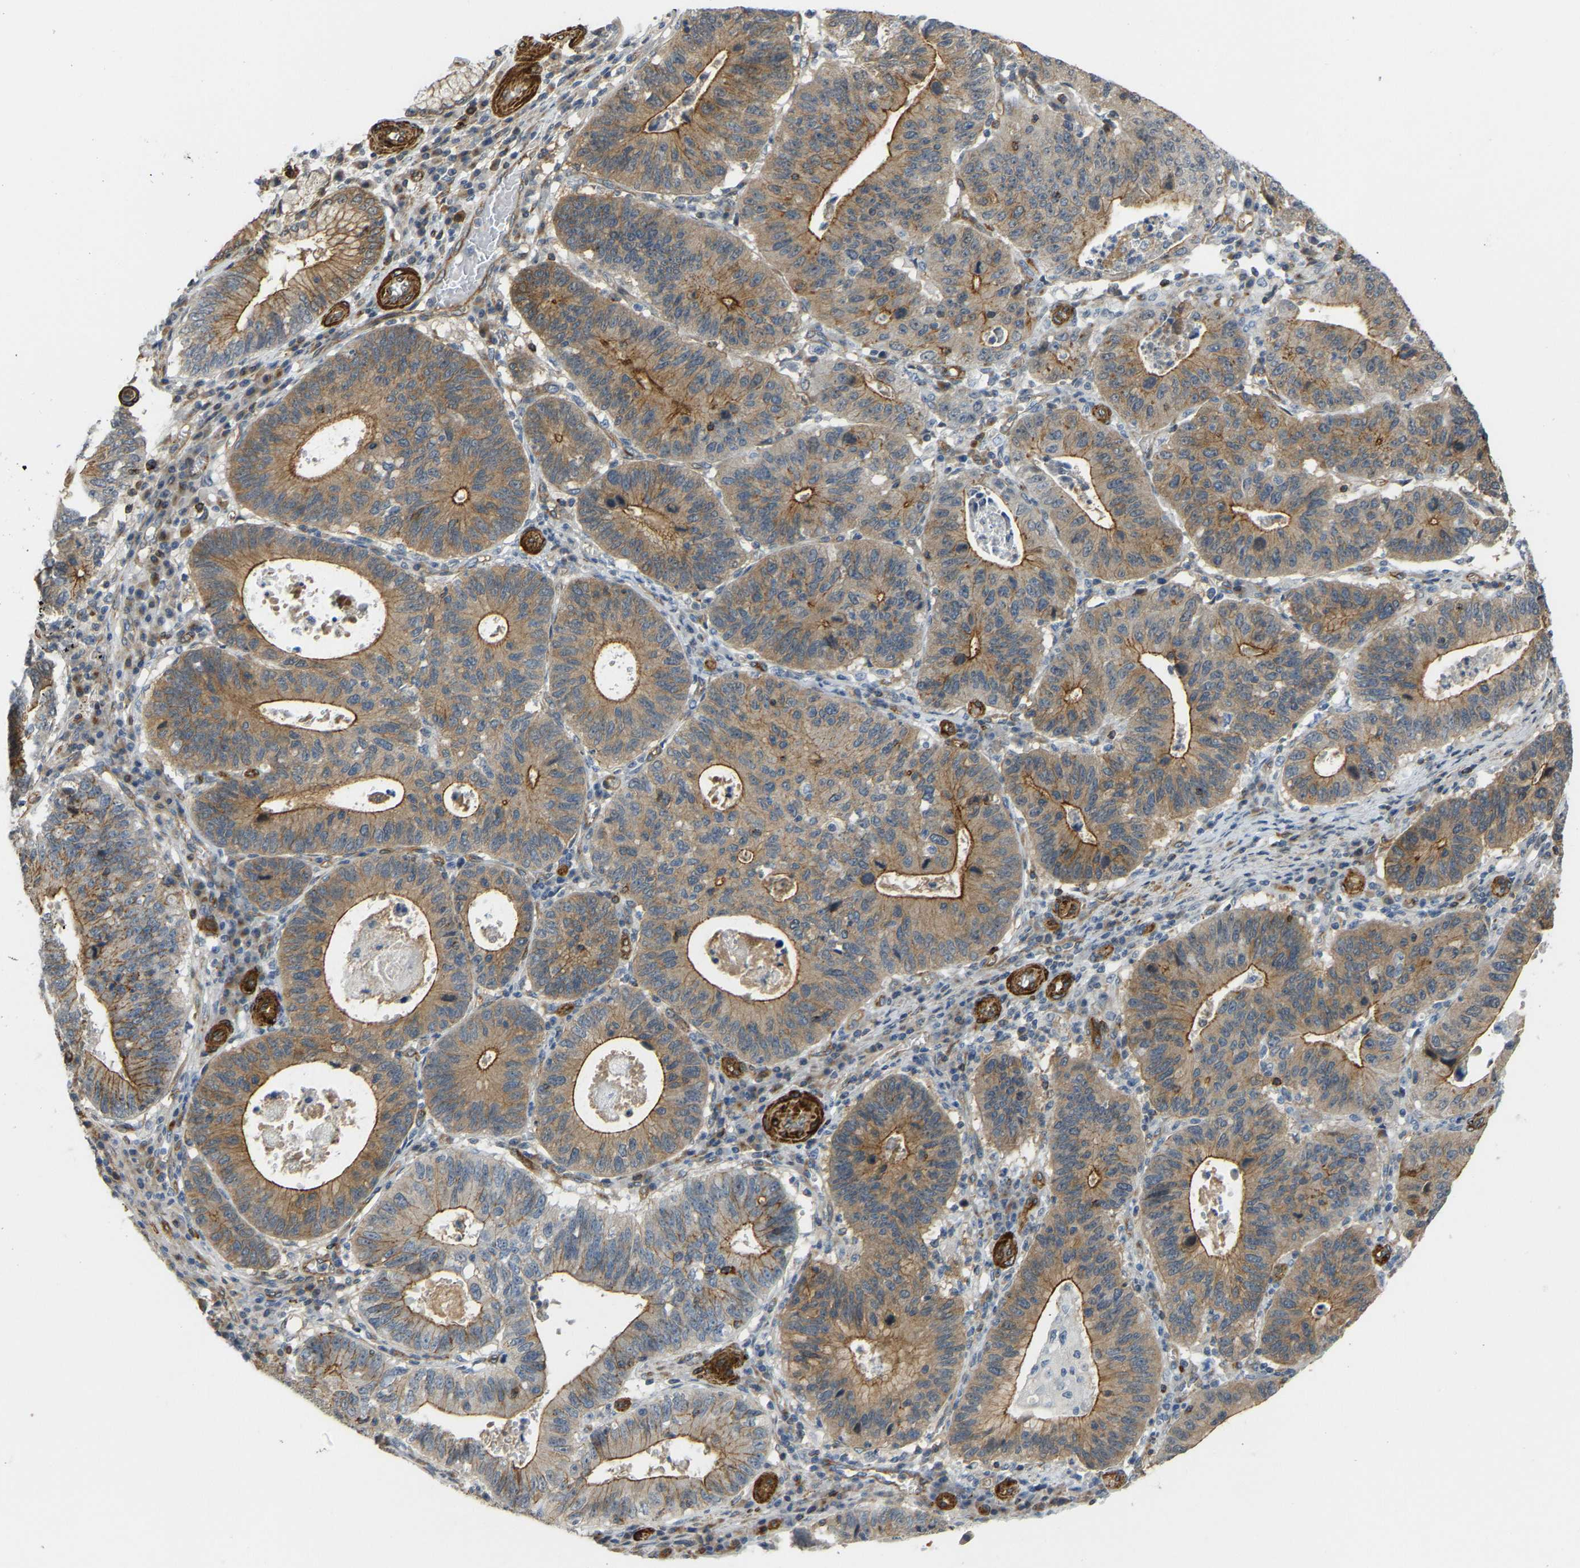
{"staining": {"intensity": "moderate", "quantity": ">75%", "location": "cytoplasmic/membranous"}, "tissue": "stomach cancer", "cell_type": "Tumor cells", "image_type": "cancer", "snomed": [{"axis": "morphology", "description": "Adenocarcinoma, NOS"}, {"axis": "topography", "description": "Stomach"}], "caption": "DAB (3,3'-diaminobenzidine) immunohistochemical staining of stomach cancer reveals moderate cytoplasmic/membranous protein expression in about >75% of tumor cells.", "gene": "KIAA1671", "patient": {"sex": "male", "age": 59}}